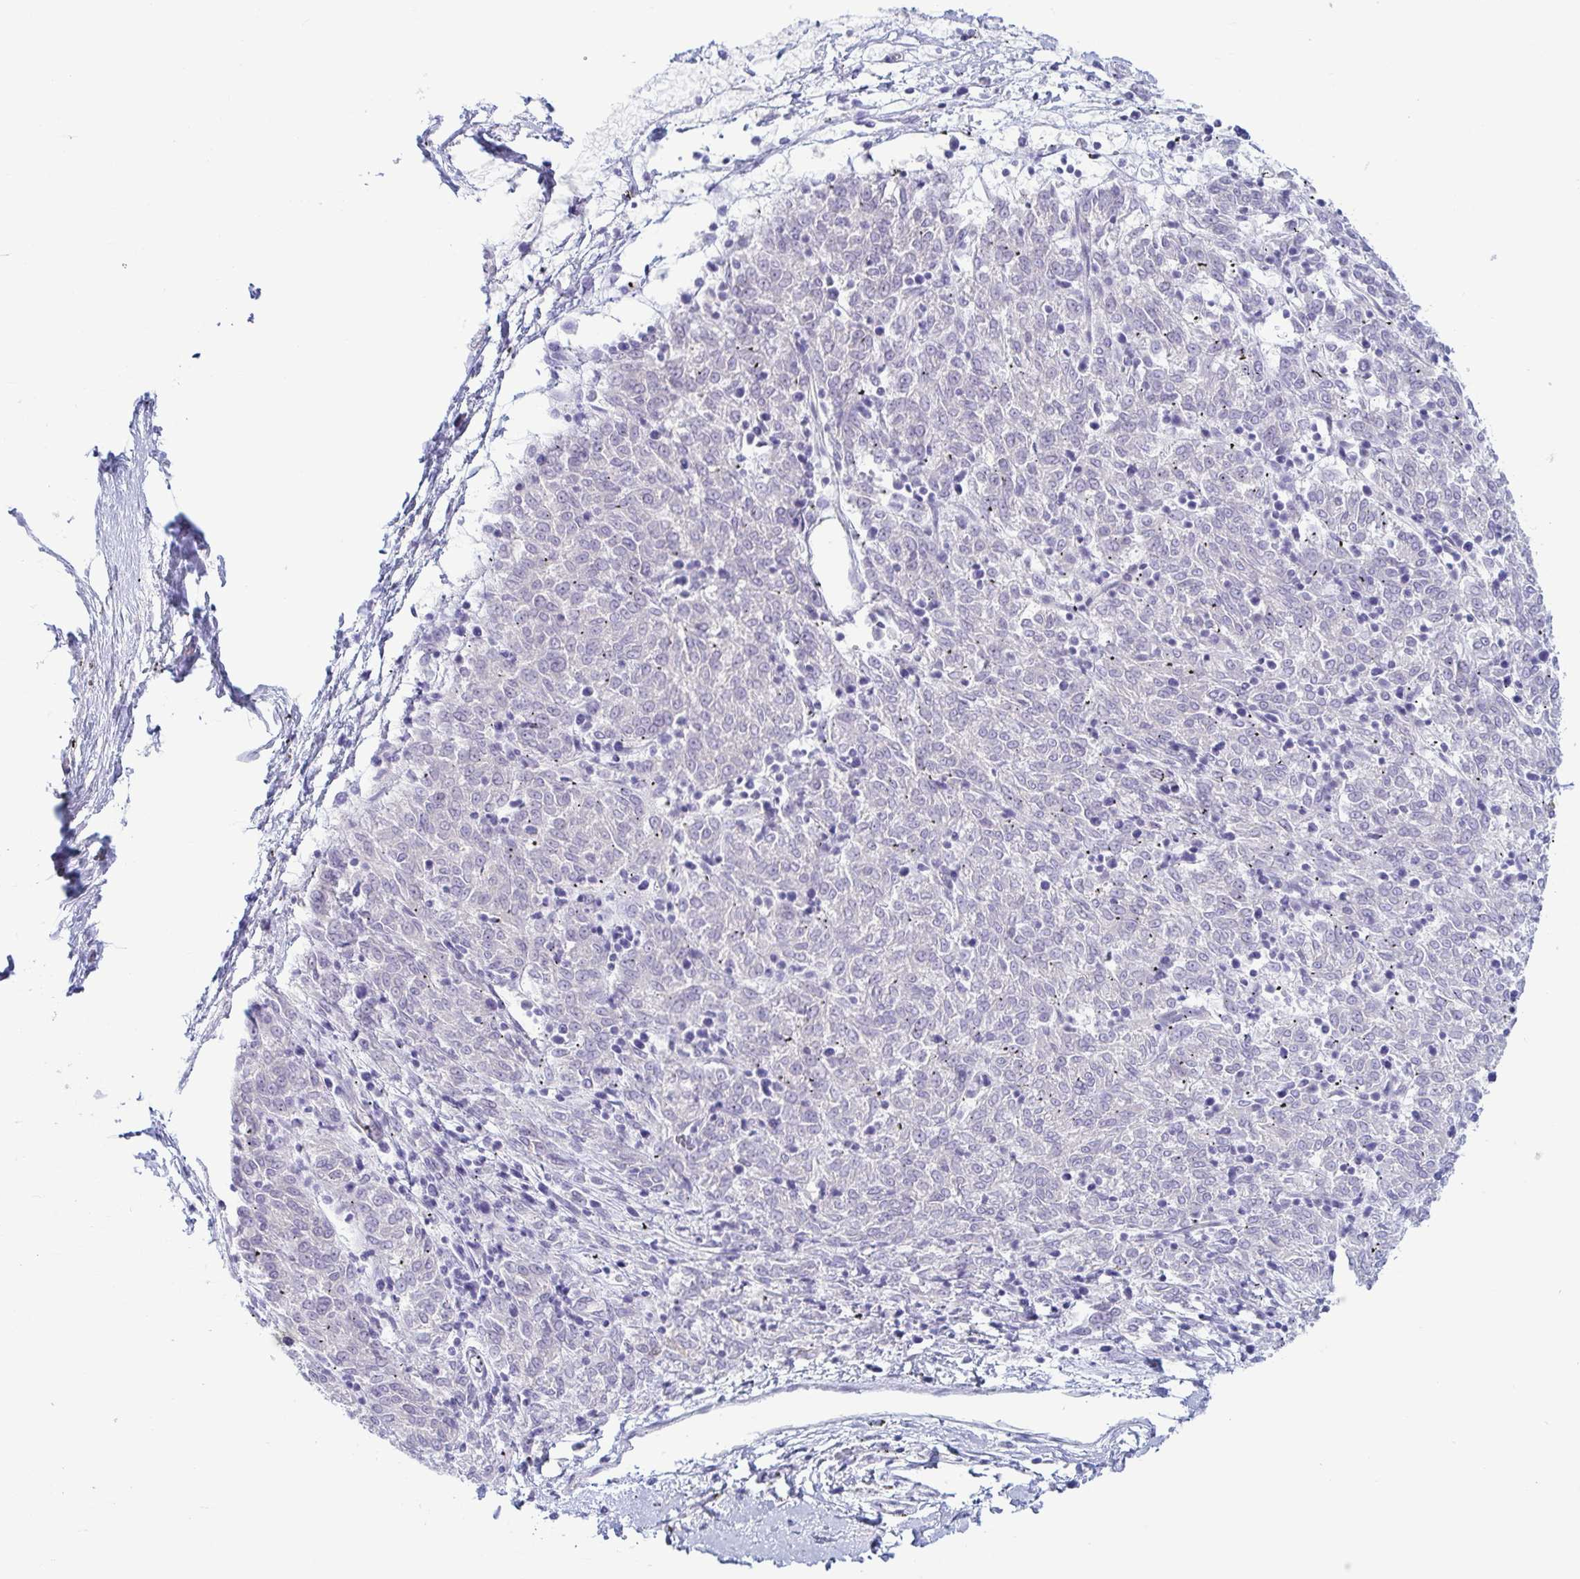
{"staining": {"intensity": "negative", "quantity": "none", "location": "none"}, "tissue": "melanoma", "cell_type": "Tumor cells", "image_type": "cancer", "snomed": [{"axis": "morphology", "description": "Malignant melanoma, NOS"}, {"axis": "topography", "description": "Skin"}], "caption": "IHC of human malignant melanoma reveals no staining in tumor cells.", "gene": "TNNI2", "patient": {"sex": "female", "age": 72}}